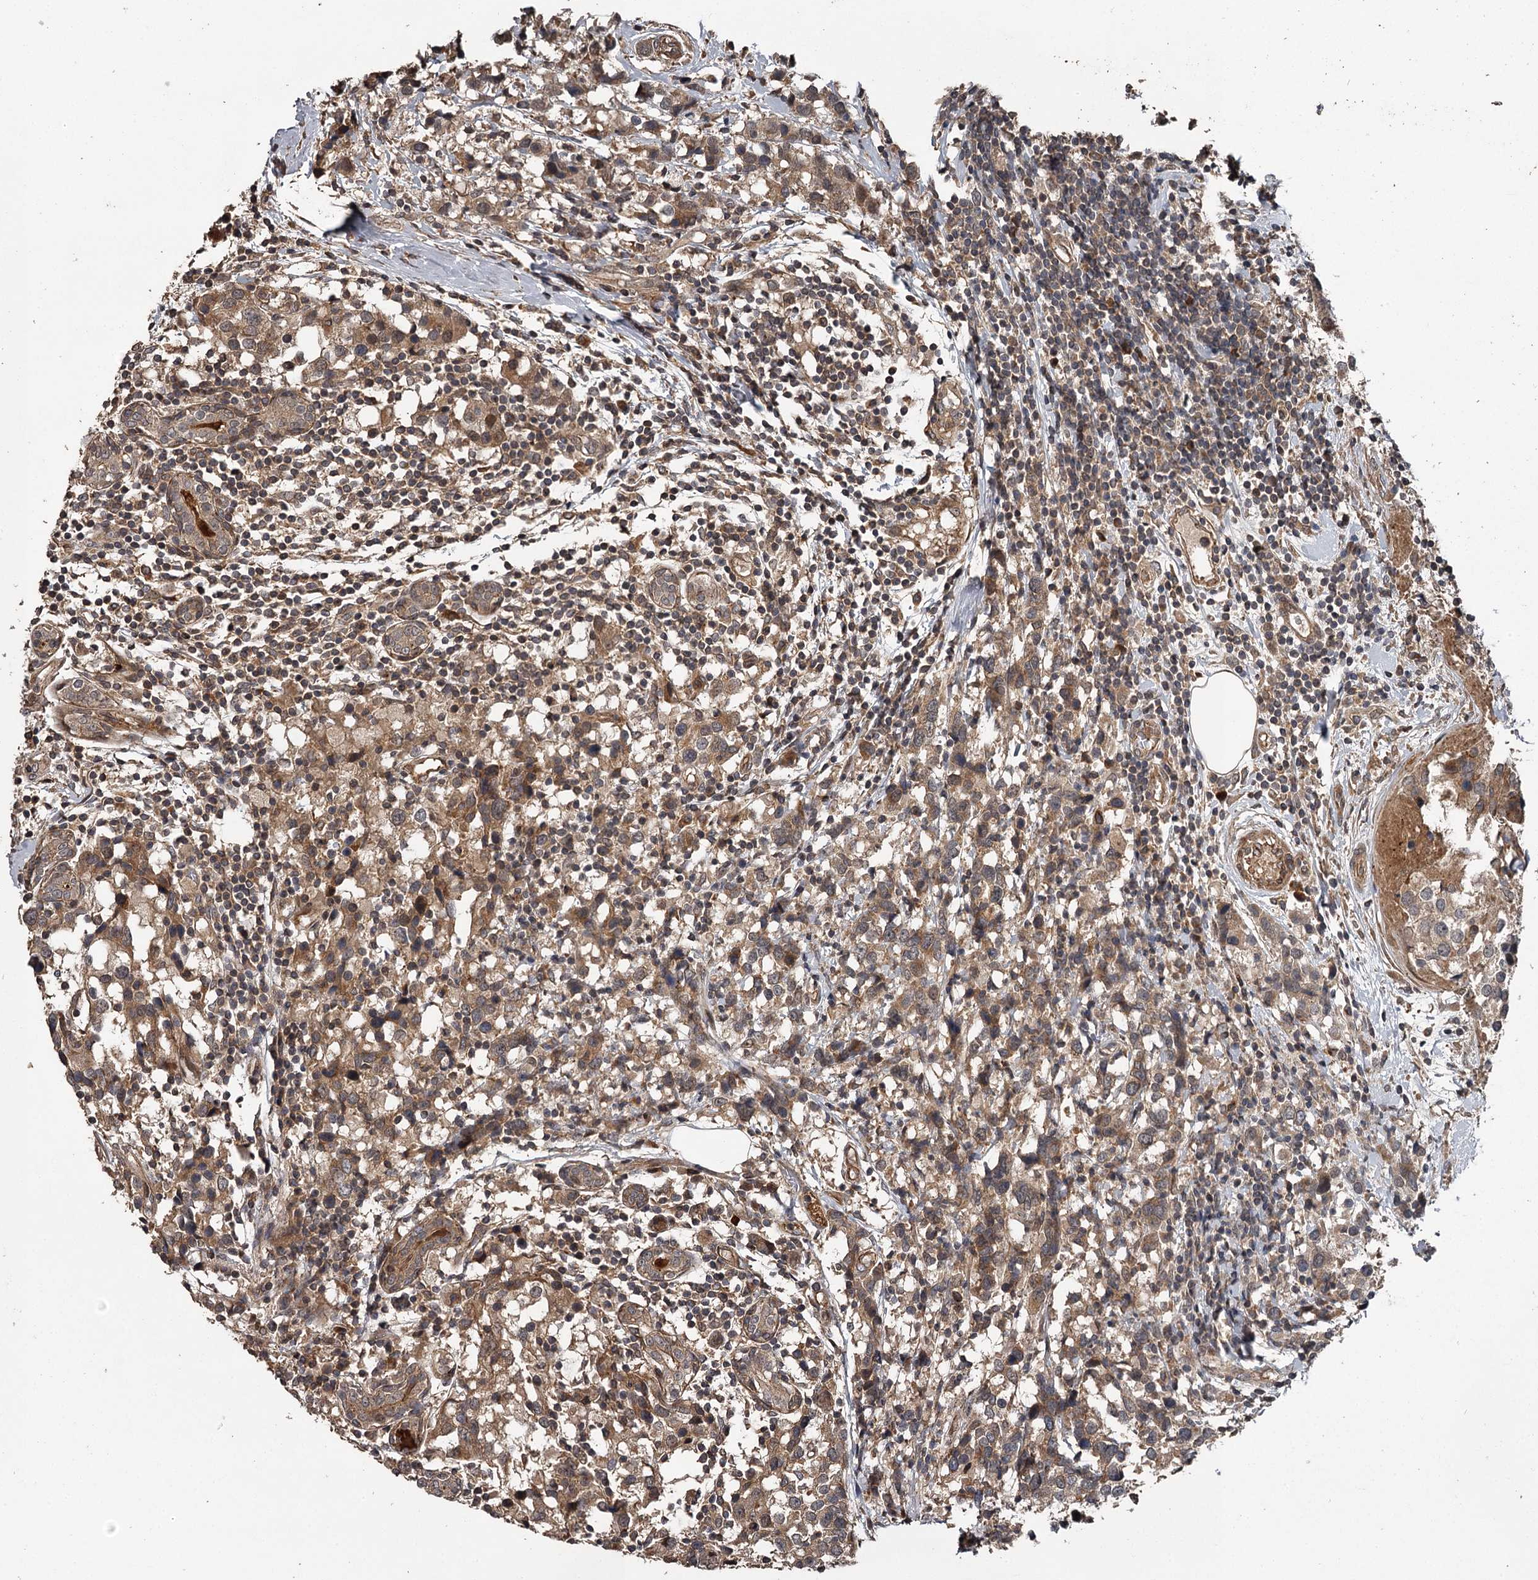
{"staining": {"intensity": "moderate", "quantity": ">75%", "location": "cytoplasmic/membranous"}, "tissue": "breast cancer", "cell_type": "Tumor cells", "image_type": "cancer", "snomed": [{"axis": "morphology", "description": "Lobular carcinoma"}, {"axis": "topography", "description": "Breast"}], "caption": "Human breast lobular carcinoma stained with a protein marker demonstrates moderate staining in tumor cells.", "gene": "RAB21", "patient": {"sex": "female", "age": 59}}